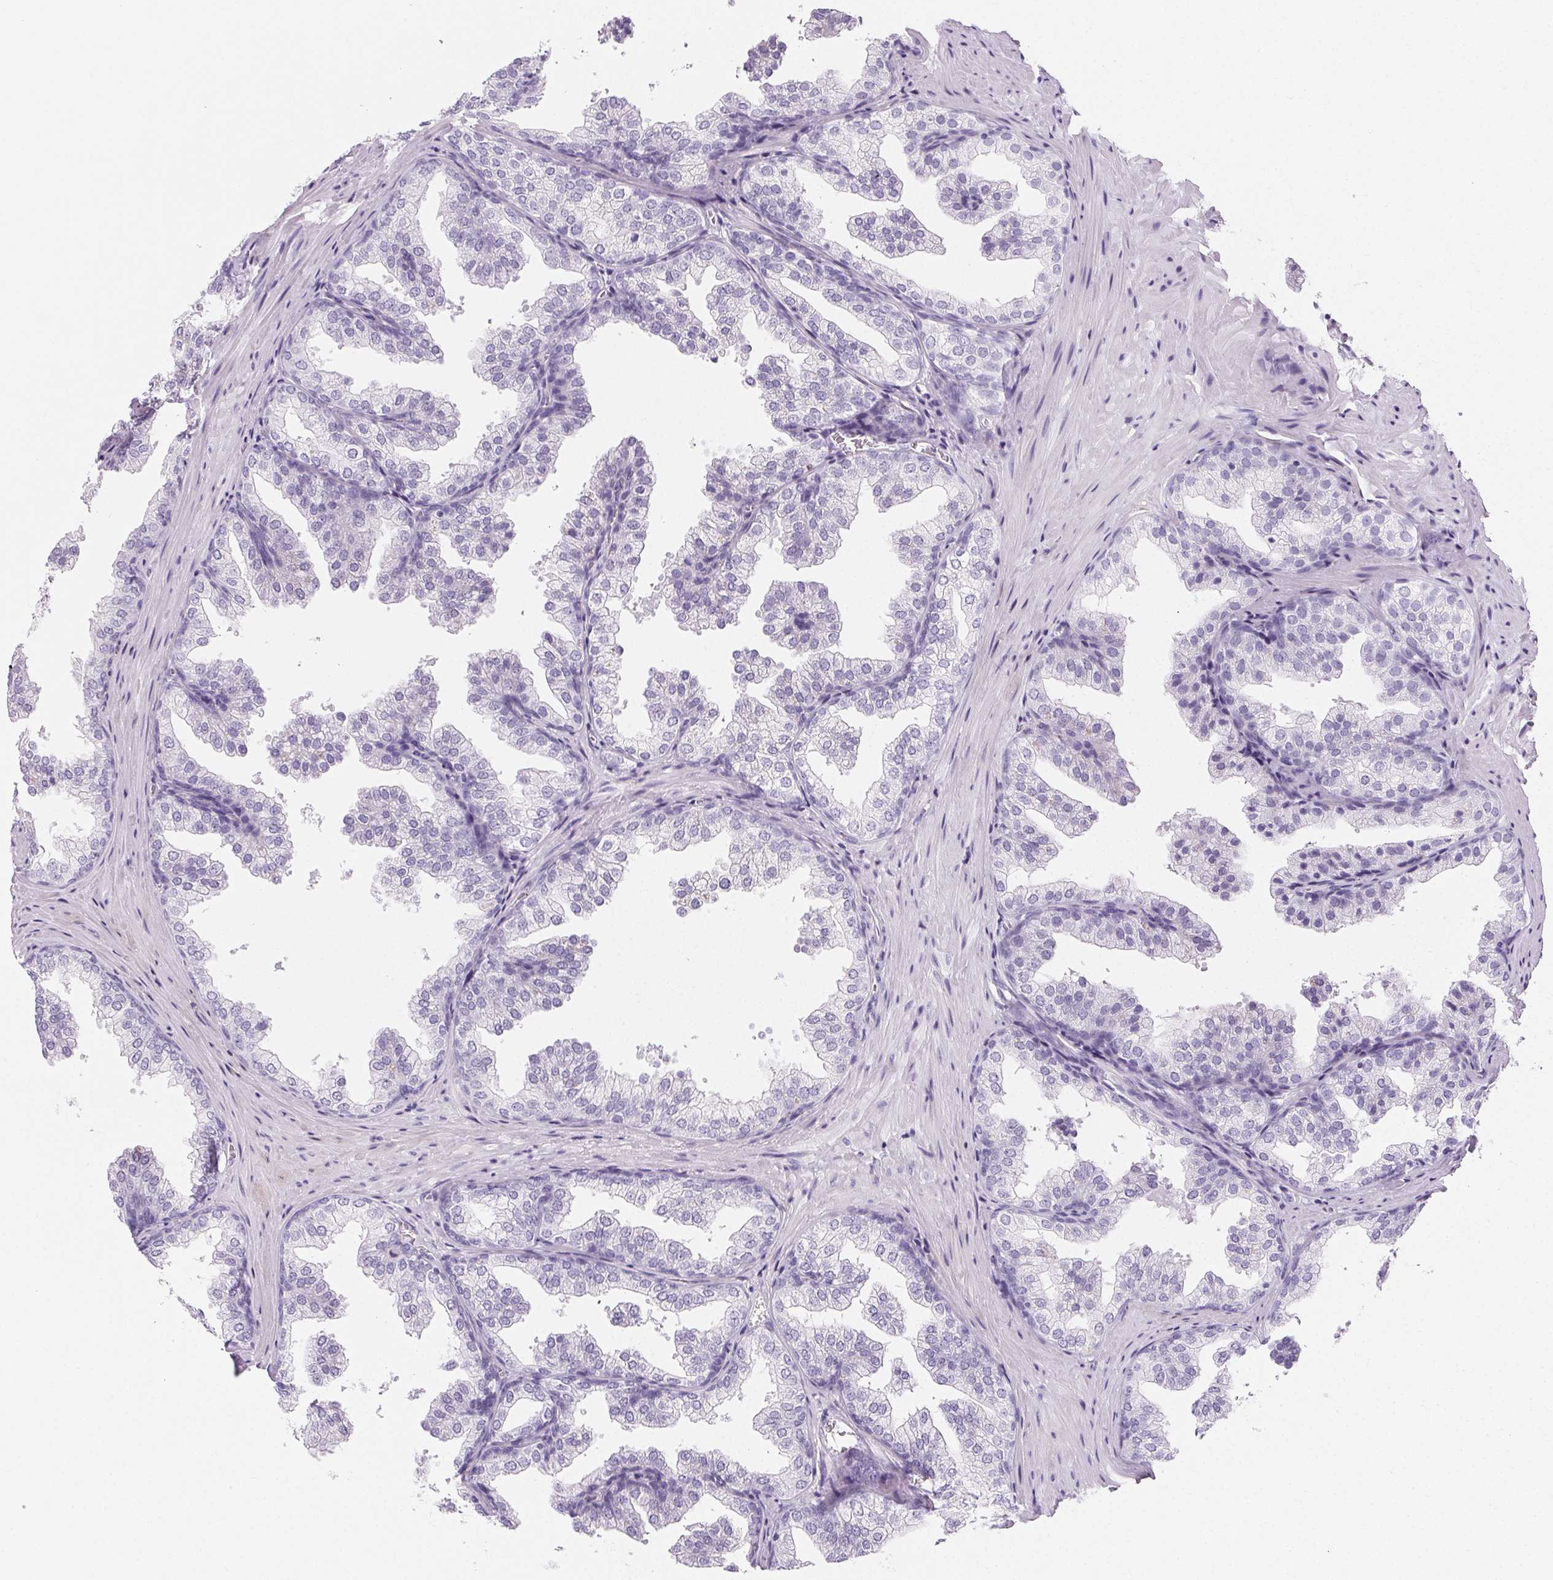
{"staining": {"intensity": "negative", "quantity": "none", "location": "none"}, "tissue": "prostate", "cell_type": "Glandular cells", "image_type": "normal", "snomed": [{"axis": "morphology", "description": "Normal tissue, NOS"}, {"axis": "topography", "description": "Prostate"}], "caption": "DAB (3,3'-diaminobenzidine) immunohistochemical staining of benign human prostate exhibits no significant positivity in glandular cells.", "gene": "PRSS1", "patient": {"sex": "male", "age": 37}}